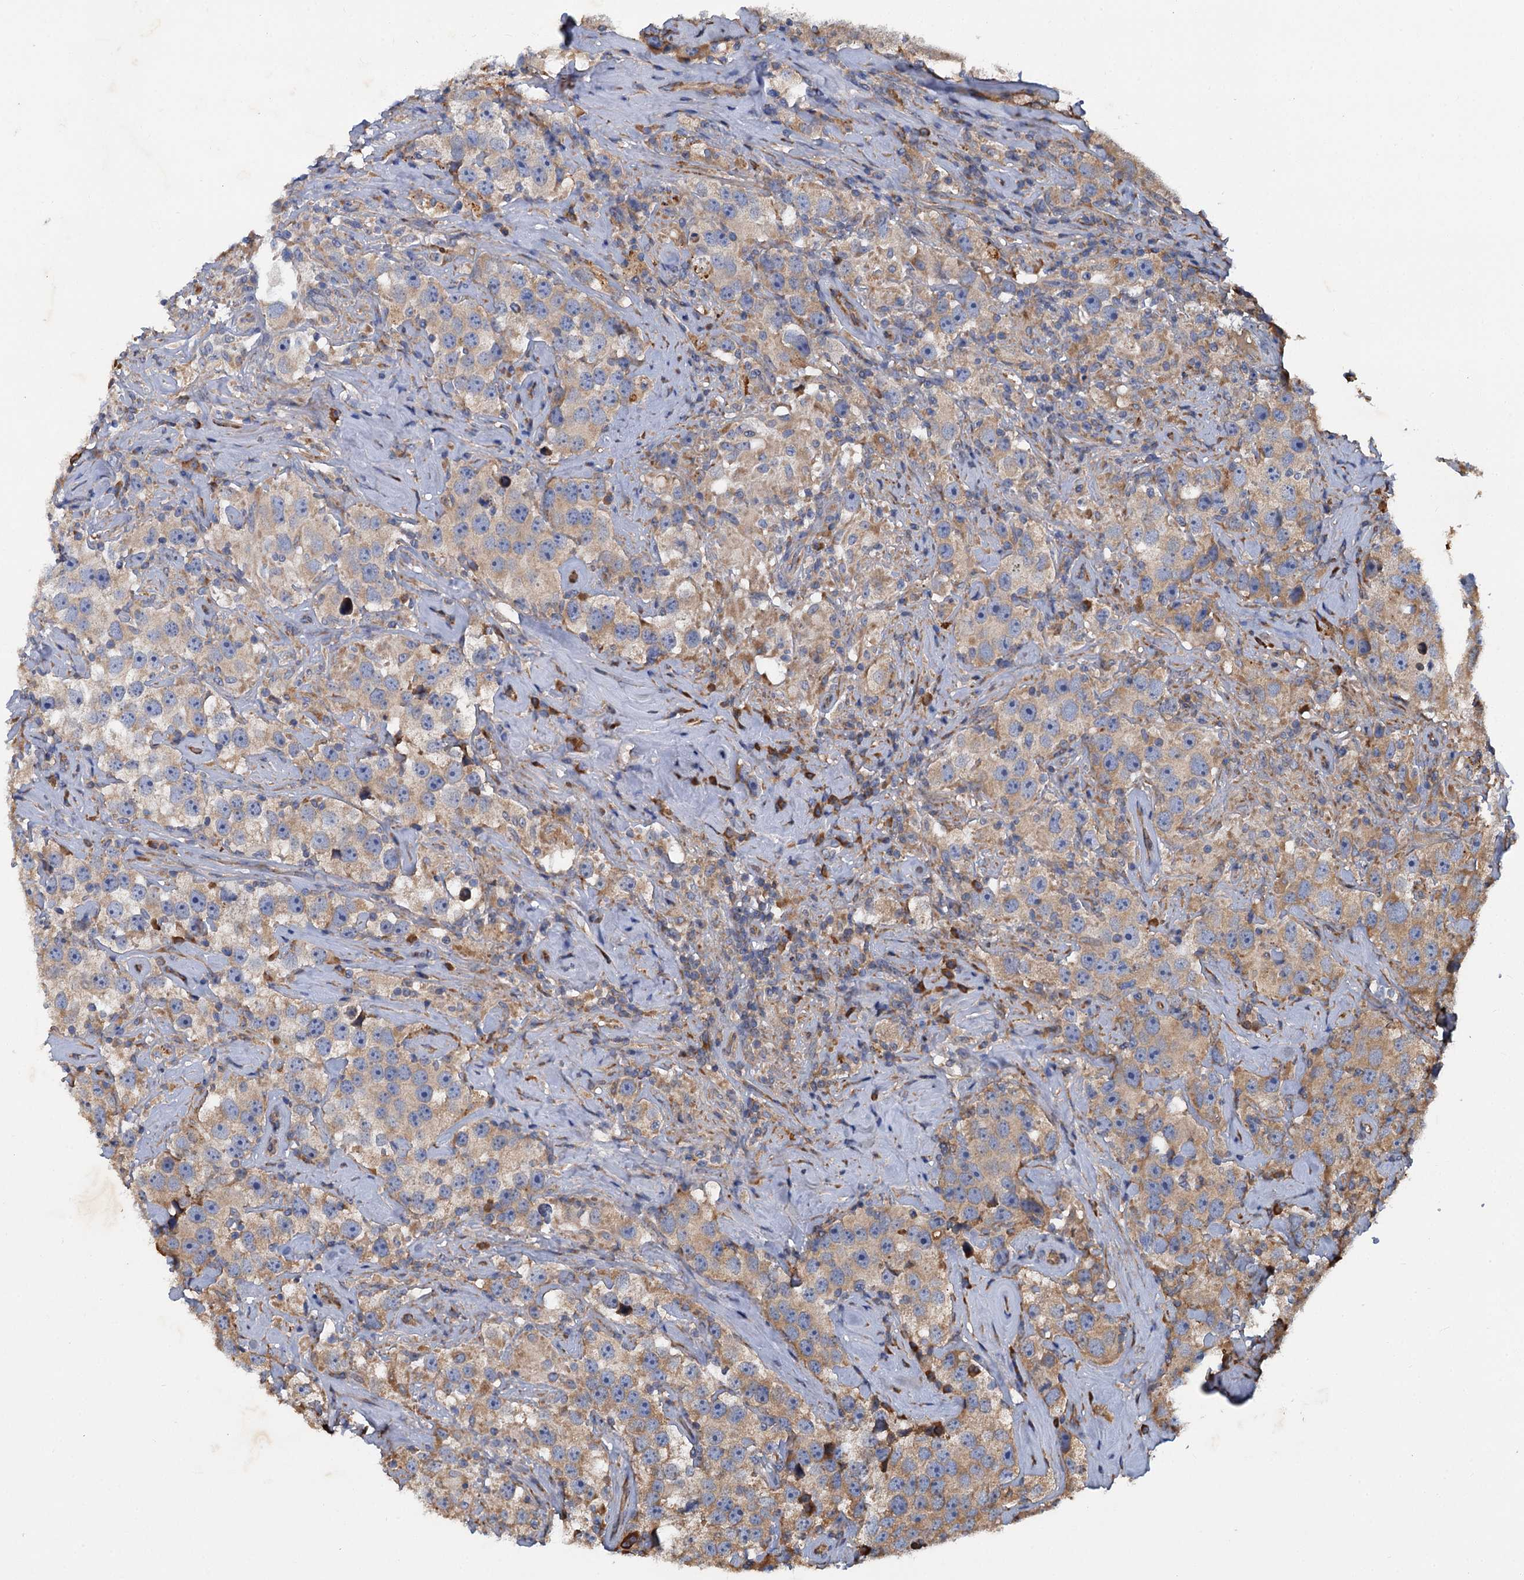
{"staining": {"intensity": "moderate", "quantity": ">75%", "location": "cytoplasmic/membranous"}, "tissue": "testis cancer", "cell_type": "Tumor cells", "image_type": "cancer", "snomed": [{"axis": "morphology", "description": "Seminoma, NOS"}, {"axis": "topography", "description": "Testis"}], "caption": "Protein staining exhibits moderate cytoplasmic/membranous expression in about >75% of tumor cells in testis cancer. The staining was performed using DAB, with brown indicating positive protein expression. Nuclei are stained blue with hematoxylin.", "gene": "LINS1", "patient": {"sex": "male", "age": 49}}